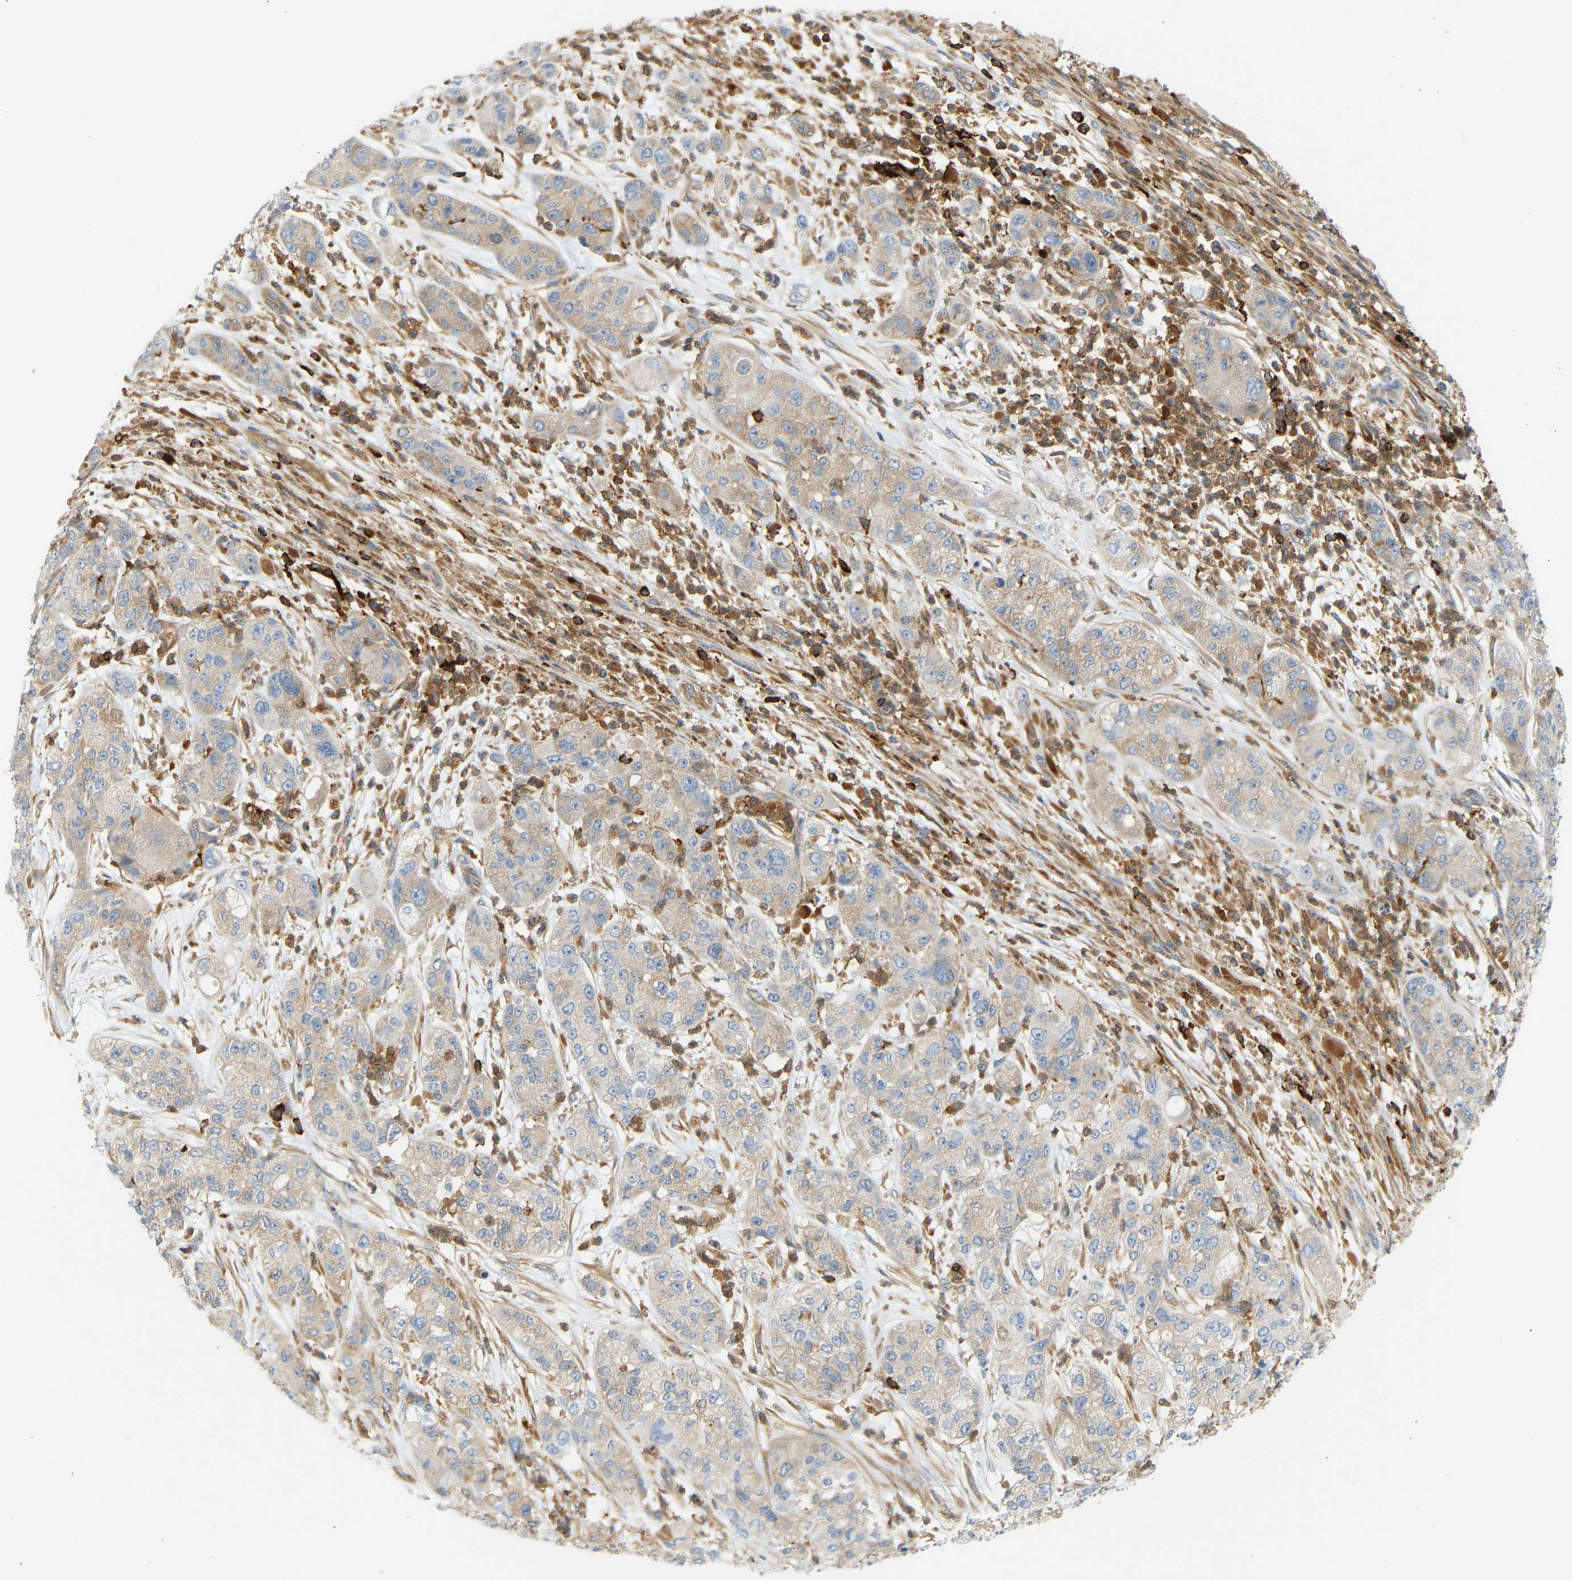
{"staining": {"intensity": "negative", "quantity": "none", "location": "none"}, "tissue": "pancreatic cancer", "cell_type": "Tumor cells", "image_type": "cancer", "snomed": [{"axis": "morphology", "description": "Adenocarcinoma, NOS"}, {"axis": "topography", "description": "Pancreas"}], "caption": "An immunohistochemistry photomicrograph of pancreatic cancer is shown. There is no staining in tumor cells of pancreatic cancer.", "gene": "FNBP1", "patient": {"sex": "female", "age": 78}}